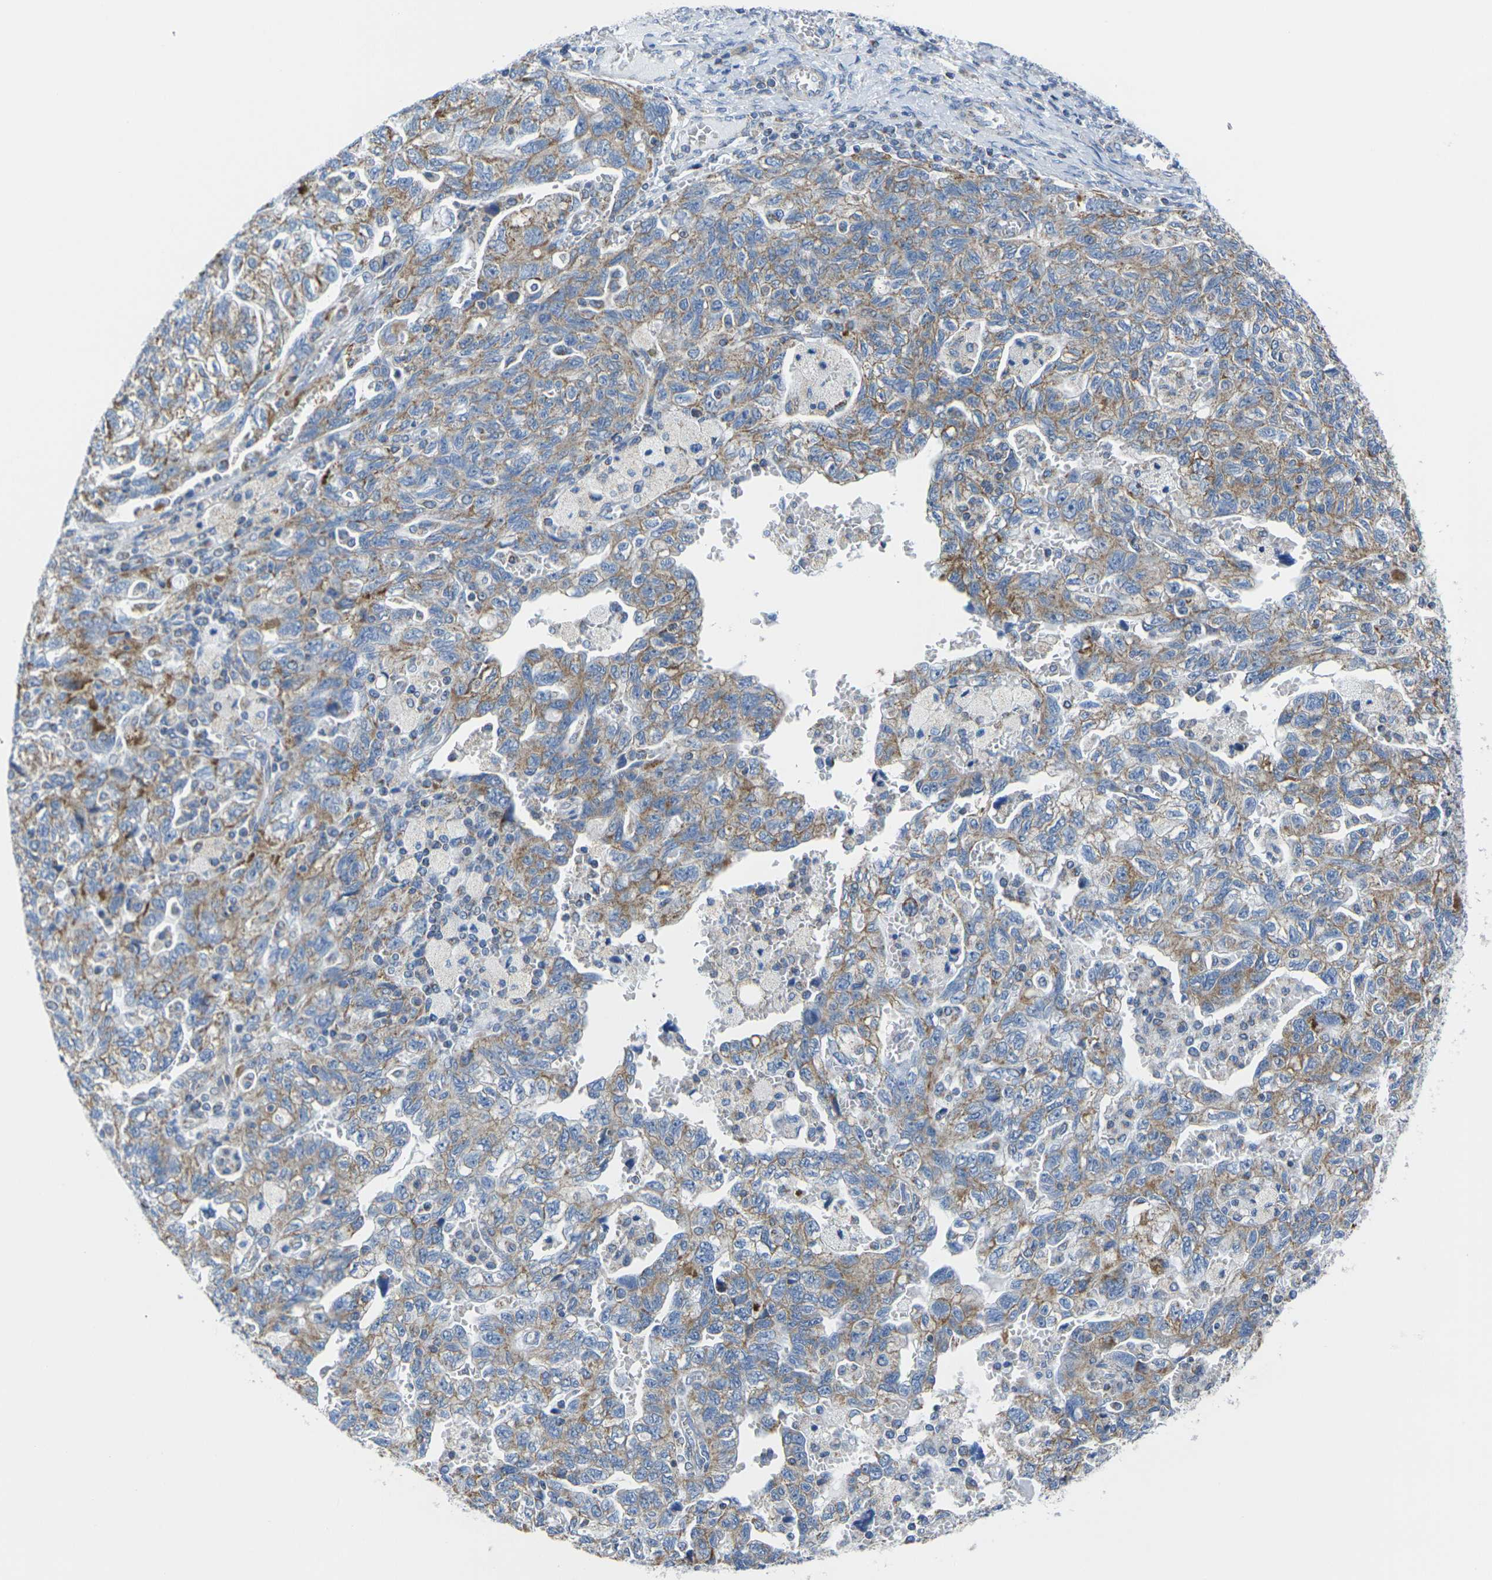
{"staining": {"intensity": "moderate", "quantity": ">75%", "location": "cytoplasmic/membranous"}, "tissue": "ovarian cancer", "cell_type": "Tumor cells", "image_type": "cancer", "snomed": [{"axis": "morphology", "description": "Carcinoma, NOS"}, {"axis": "morphology", "description": "Cystadenocarcinoma, serous, NOS"}, {"axis": "topography", "description": "Ovary"}], "caption": "Brown immunohistochemical staining in human ovarian cancer displays moderate cytoplasmic/membranous staining in approximately >75% of tumor cells.", "gene": "TMEM204", "patient": {"sex": "female", "age": 69}}